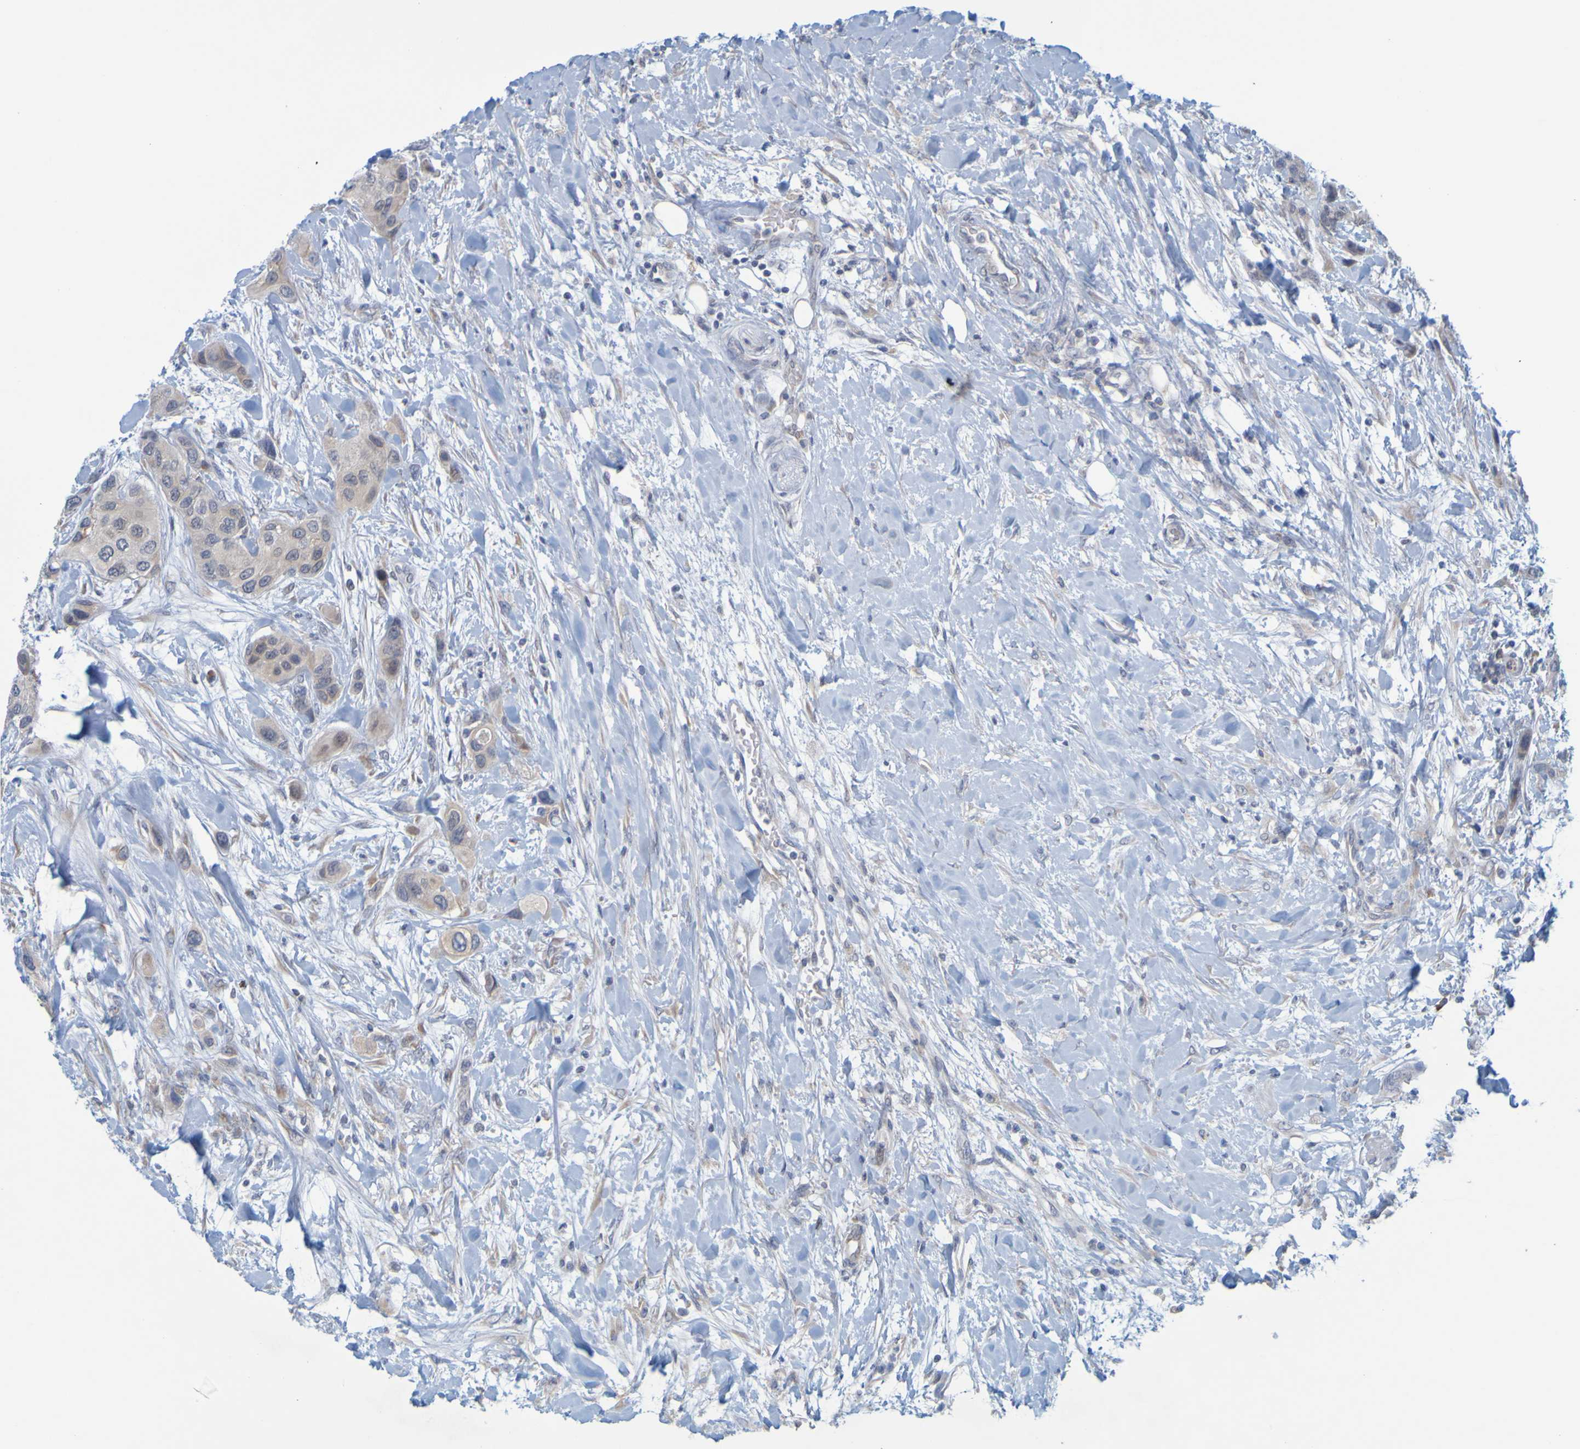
{"staining": {"intensity": "weak", "quantity": ">75%", "location": "cytoplasmic/membranous"}, "tissue": "urothelial cancer", "cell_type": "Tumor cells", "image_type": "cancer", "snomed": [{"axis": "morphology", "description": "Urothelial carcinoma, High grade"}, {"axis": "topography", "description": "Urinary bladder"}], "caption": "A histopathology image of human high-grade urothelial carcinoma stained for a protein demonstrates weak cytoplasmic/membranous brown staining in tumor cells.", "gene": "MOGS", "patient": {"sex": "female", "age": 56}}